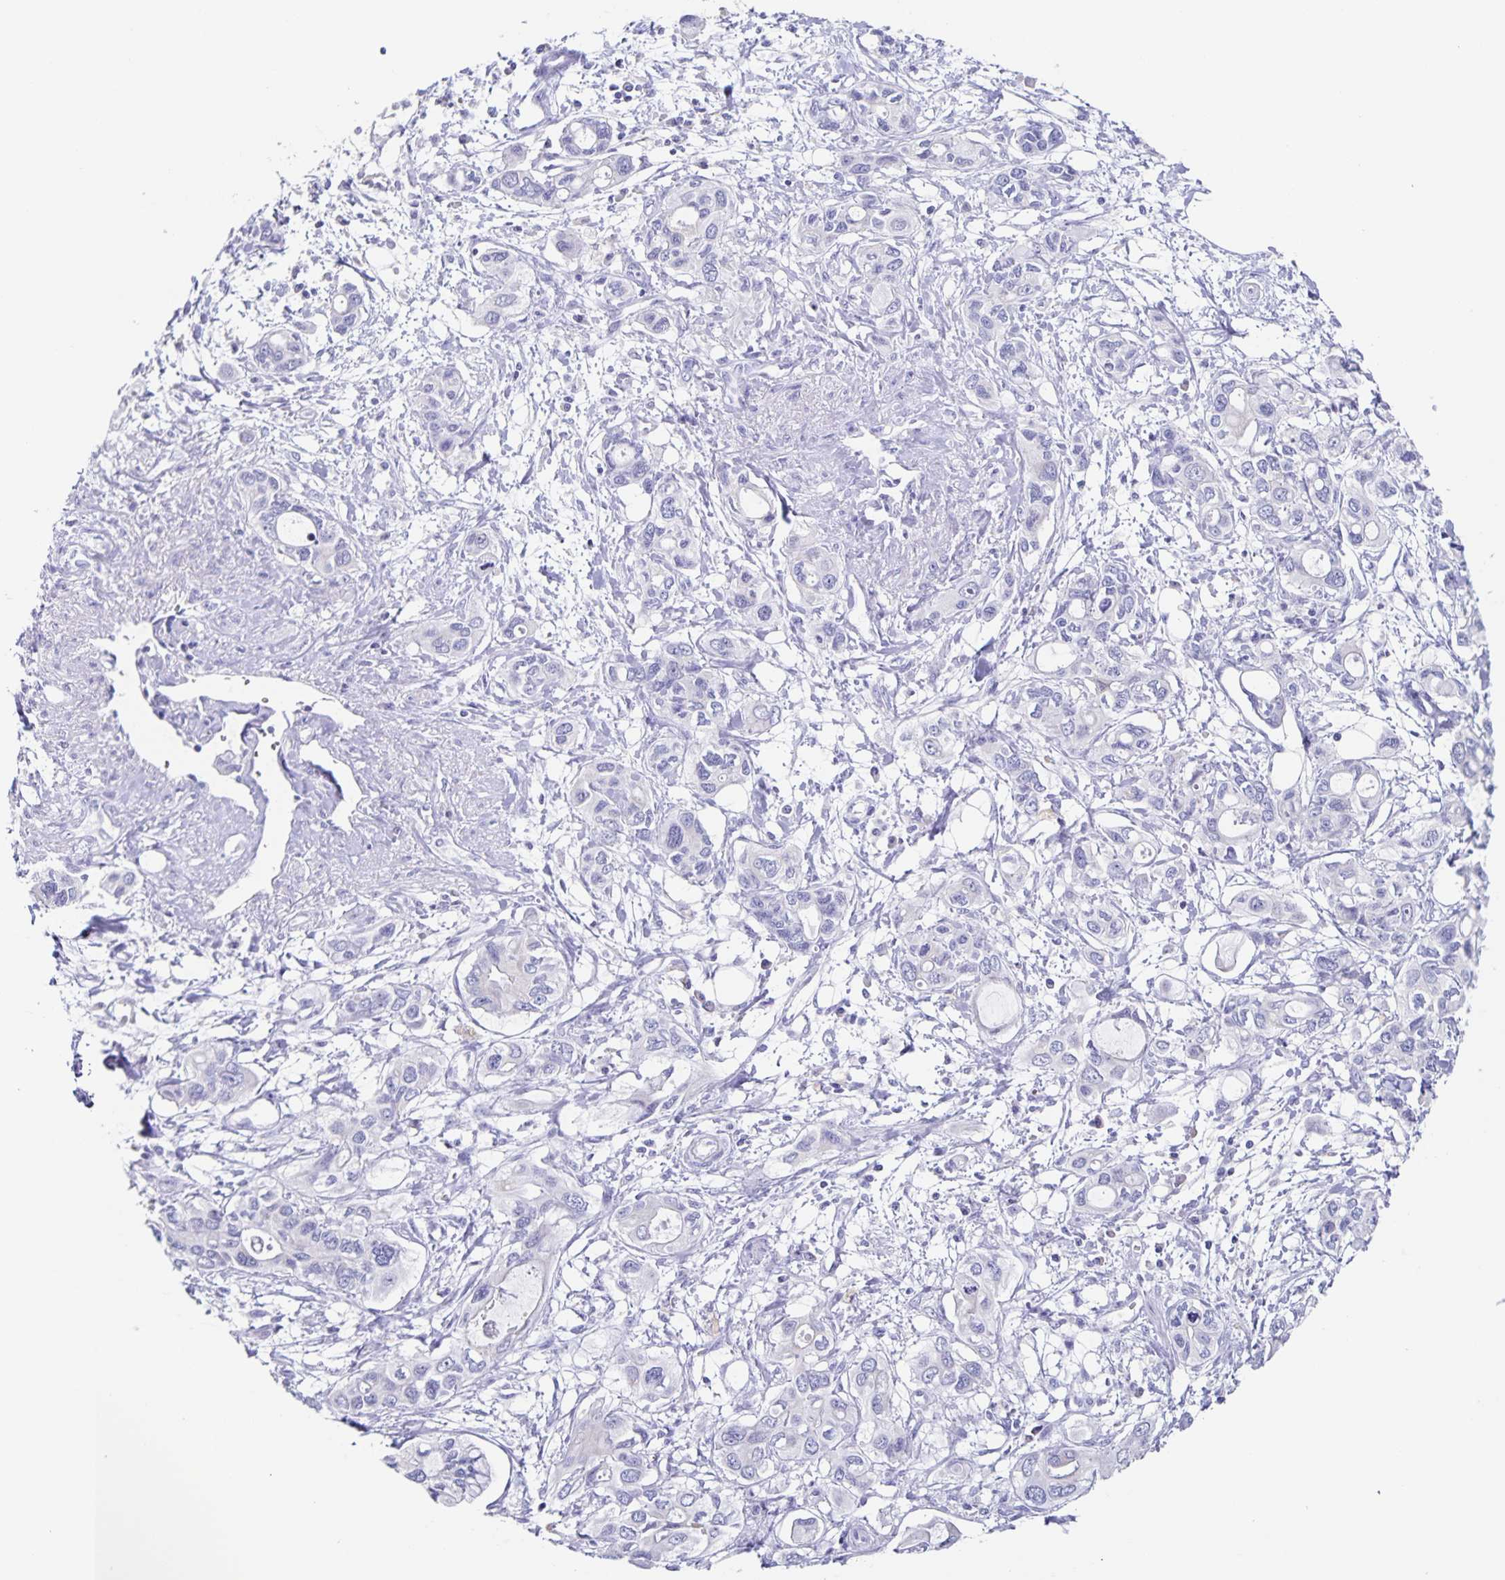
{"staining": {"intensity": "negative", "quantity": "none", "location": "none"}, "tissue": "pancreatic cancer", "cell_type": "Tumor cells", "image_type": "cancer", "snomed": [{"axis": "morphology", "description": "Adenocarcinoma, NOS"}, {"axis": "topography", "description": "Pancreas"}], "caption": "Immunohistochemistry (IHC) histopathology image of human adenocarcinoma (pancreatic) stained for a protein (brown), which displays no positivity in tumor cells. (Stains: DAB (3,3'-diaminobenzidine) immunohistochemistry with hematoxylin counter stain, Microscopy: brightfield microscopy at high magnification).", "gene": "RPL36A", "patient": {"sex": "male", "age": 60}}